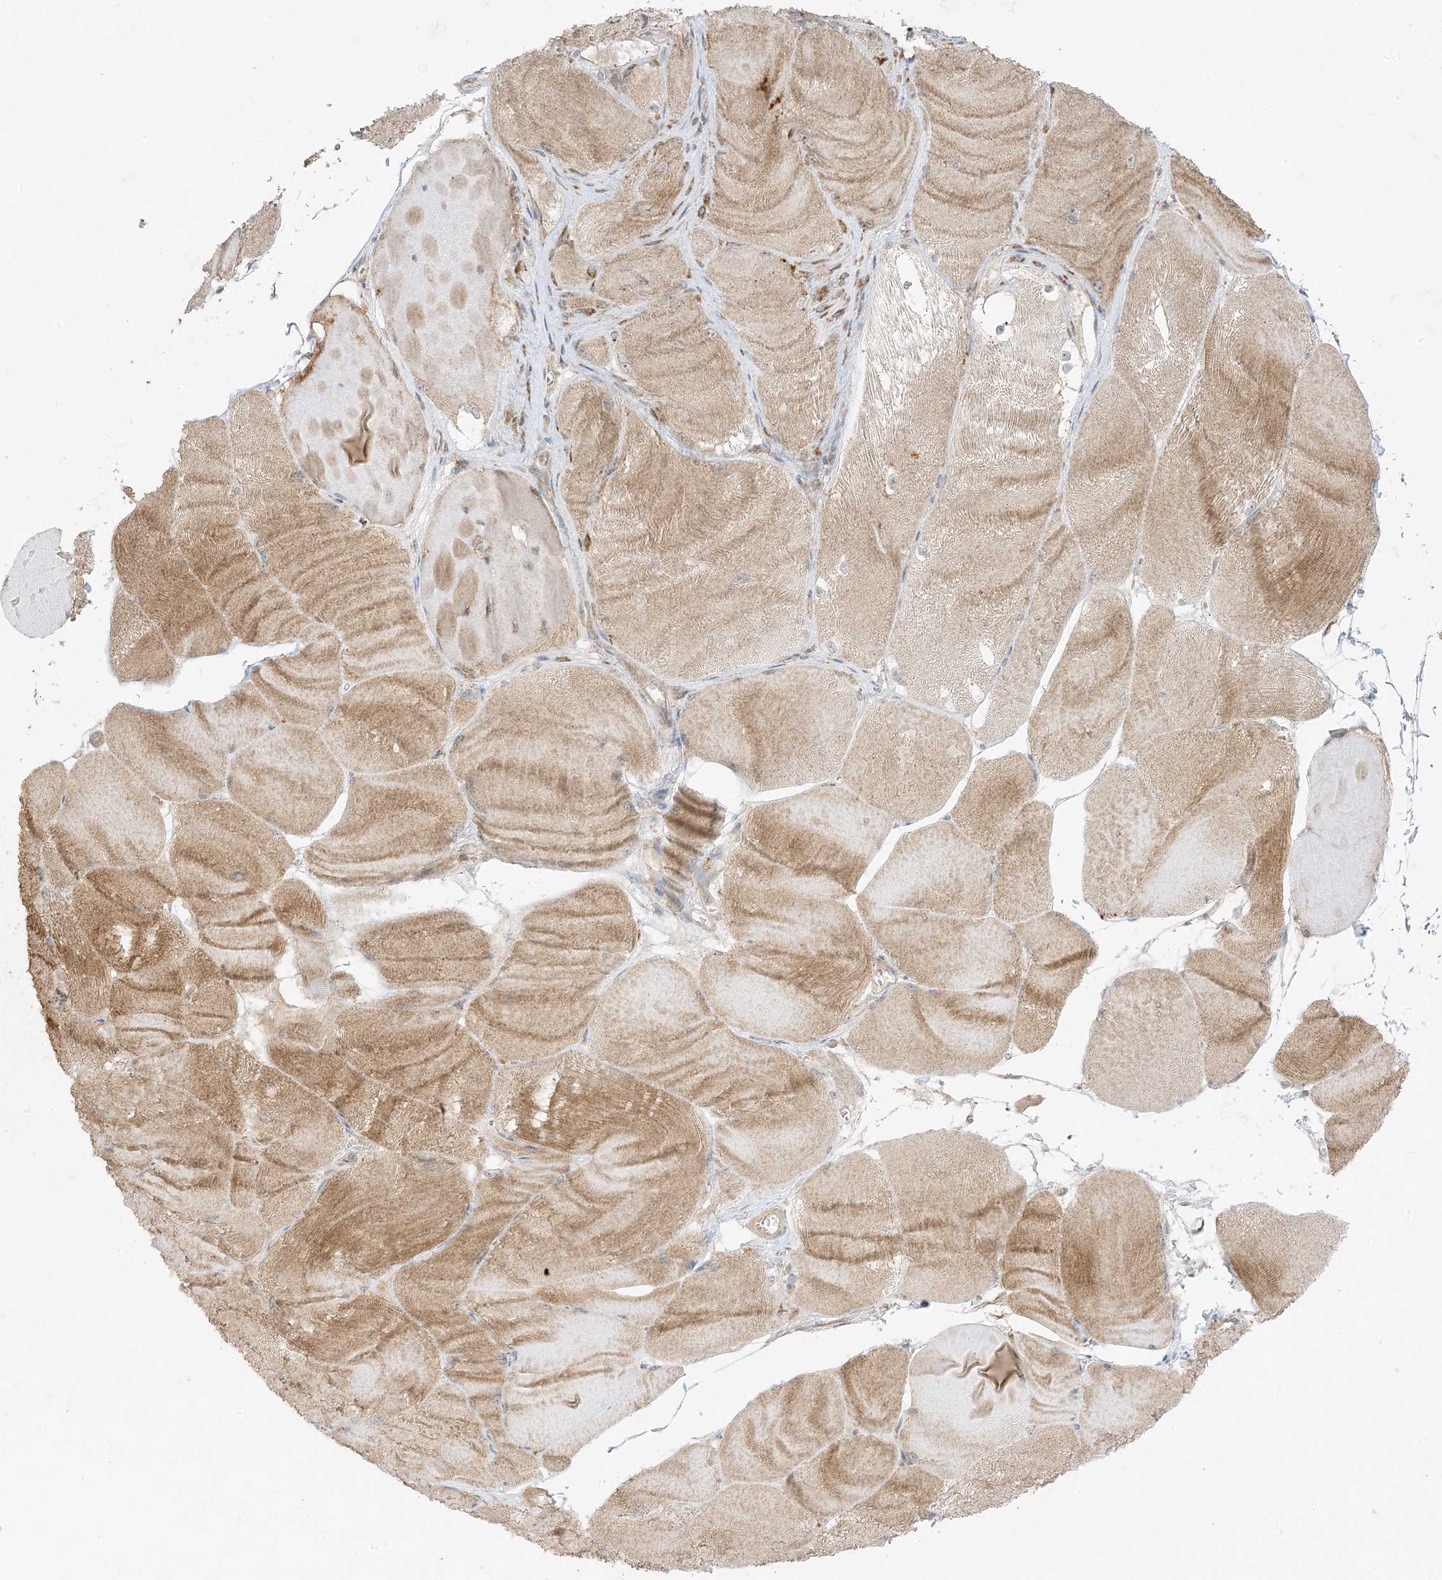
{"staining": {"intensity": "moderate", "quantity": "25%-75%", "location": "cytoplasmic/membranous"}, "tissue": "skeletal muscle", "cell_type": "Myocytes", "image_type": "normal", "snomed": [{"axis": "morphology", "description": "Normal tissue, NOS"}, {"axis": "morphology", "description": "Basal cell carcinoma"}, {"axis": "topography", "description": "Skeletal muscle"}], "caption": "Protein expression analysis of unremarkable skeletal muscle shows moderate cytoplasmic/membranous expression in approximately 25%-75% of myocytes. (IHC, brightfield microscopy, high magnification).", "gene": "ODC1", "patient": {"sex": "female", "age": 64}}